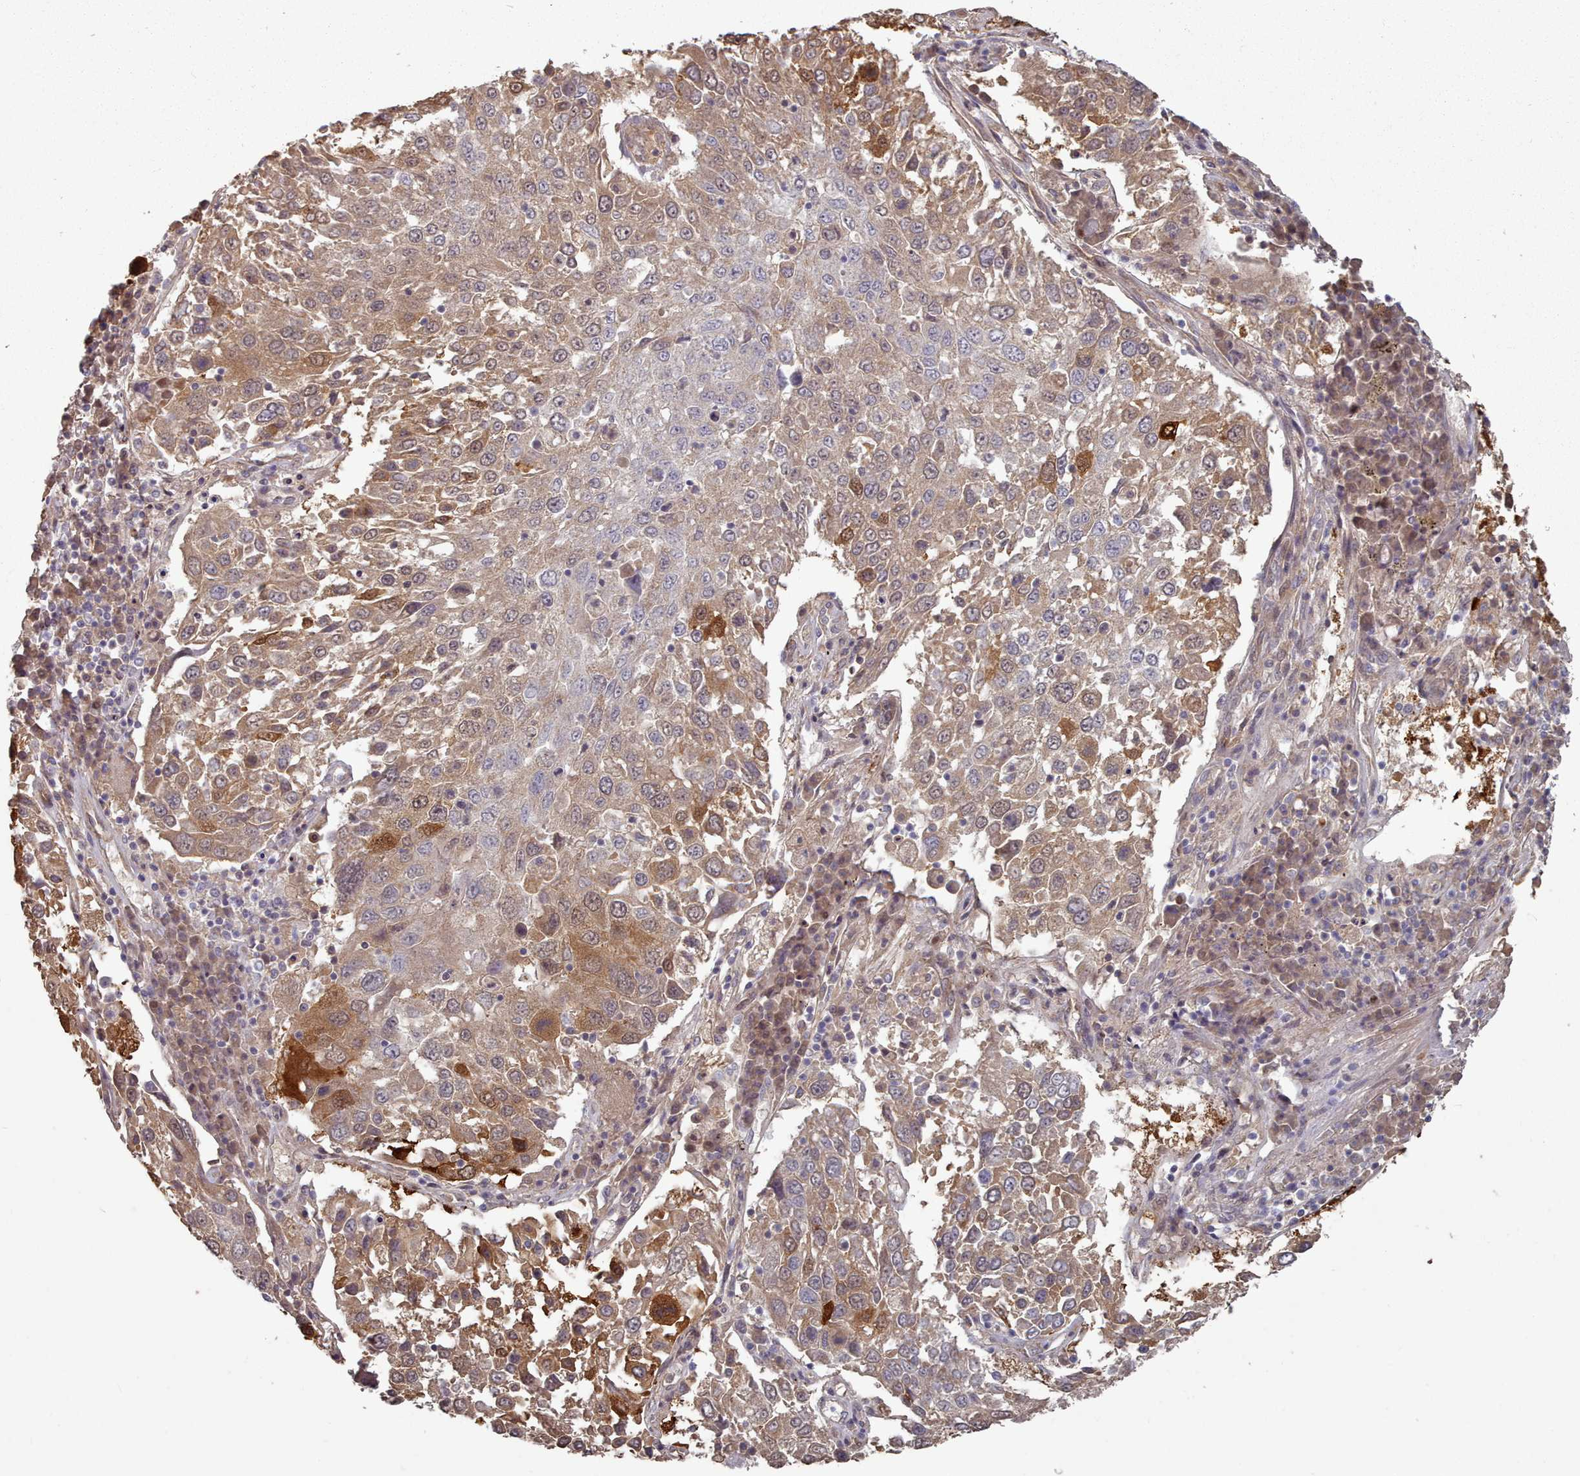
{"staining": {"intensity": "moderate", "quantity": ">75%", "location": "cytoplasmic/membranous,nuclear"}, "tissue": "lung cancer", "cell_type": "Tumor cells", "image_type": "cancer", "snomed": [{"axis": "morphology", "description": "Squamous cell carcinoma, NOS"}, {"axis": "topography", "description": "Lung"}], "caption": "This photomicrograph reveals lung cancer stained with immunohistochemistry (IHC) to label a protein in brown. The cytoplasmic/membranous and nuclear of tumor cells show moderate positivity for the protein. Nuclei are counter-stained blue.", "gene": "ERCC6L", "patient": {"sex": "male", "age": 65}}